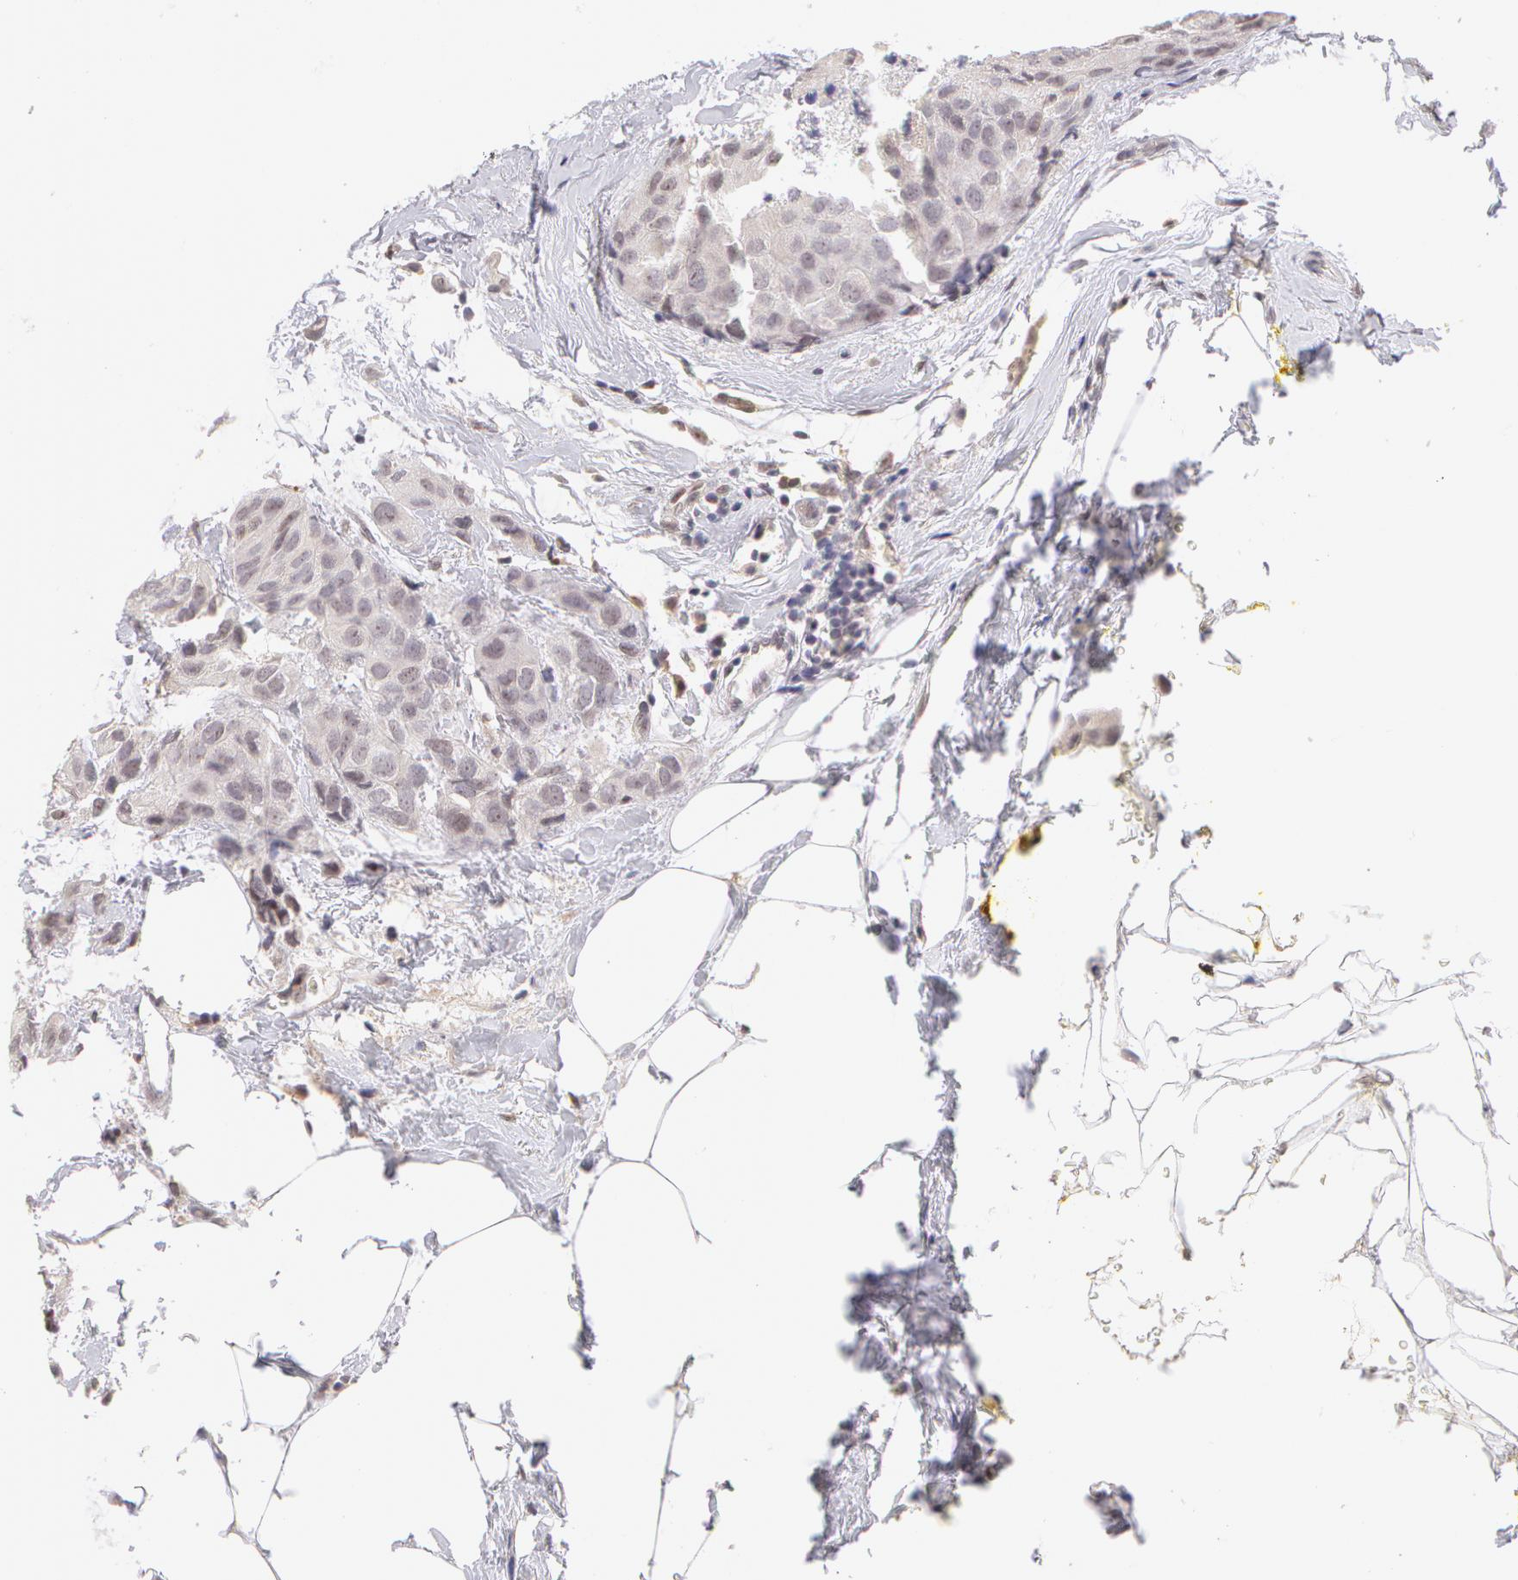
{"staining": {"intensity": "negative", "quantity": "none", "location": "none"}, "tissue": "breast cancer", "cell_type": "Tumor cells", "image_type": "cancer", "snomed": [{"axis": "morphology", "description": "Duct carcinoma"}, {"axis": "topography", "description": "Breast"}], "caption": "There is no significant expression in tumor cells of breast infiltrating ductal carcinoma. Brightfield microscopy of immunohistochemistry (IHC) stained with DAB (3,3'-diaminobenzidine) (brown) and hematoxylin (blue), captured at high magnification.", "gene": "ZNF597", "patient": {"sex": "female", "age": 68}}